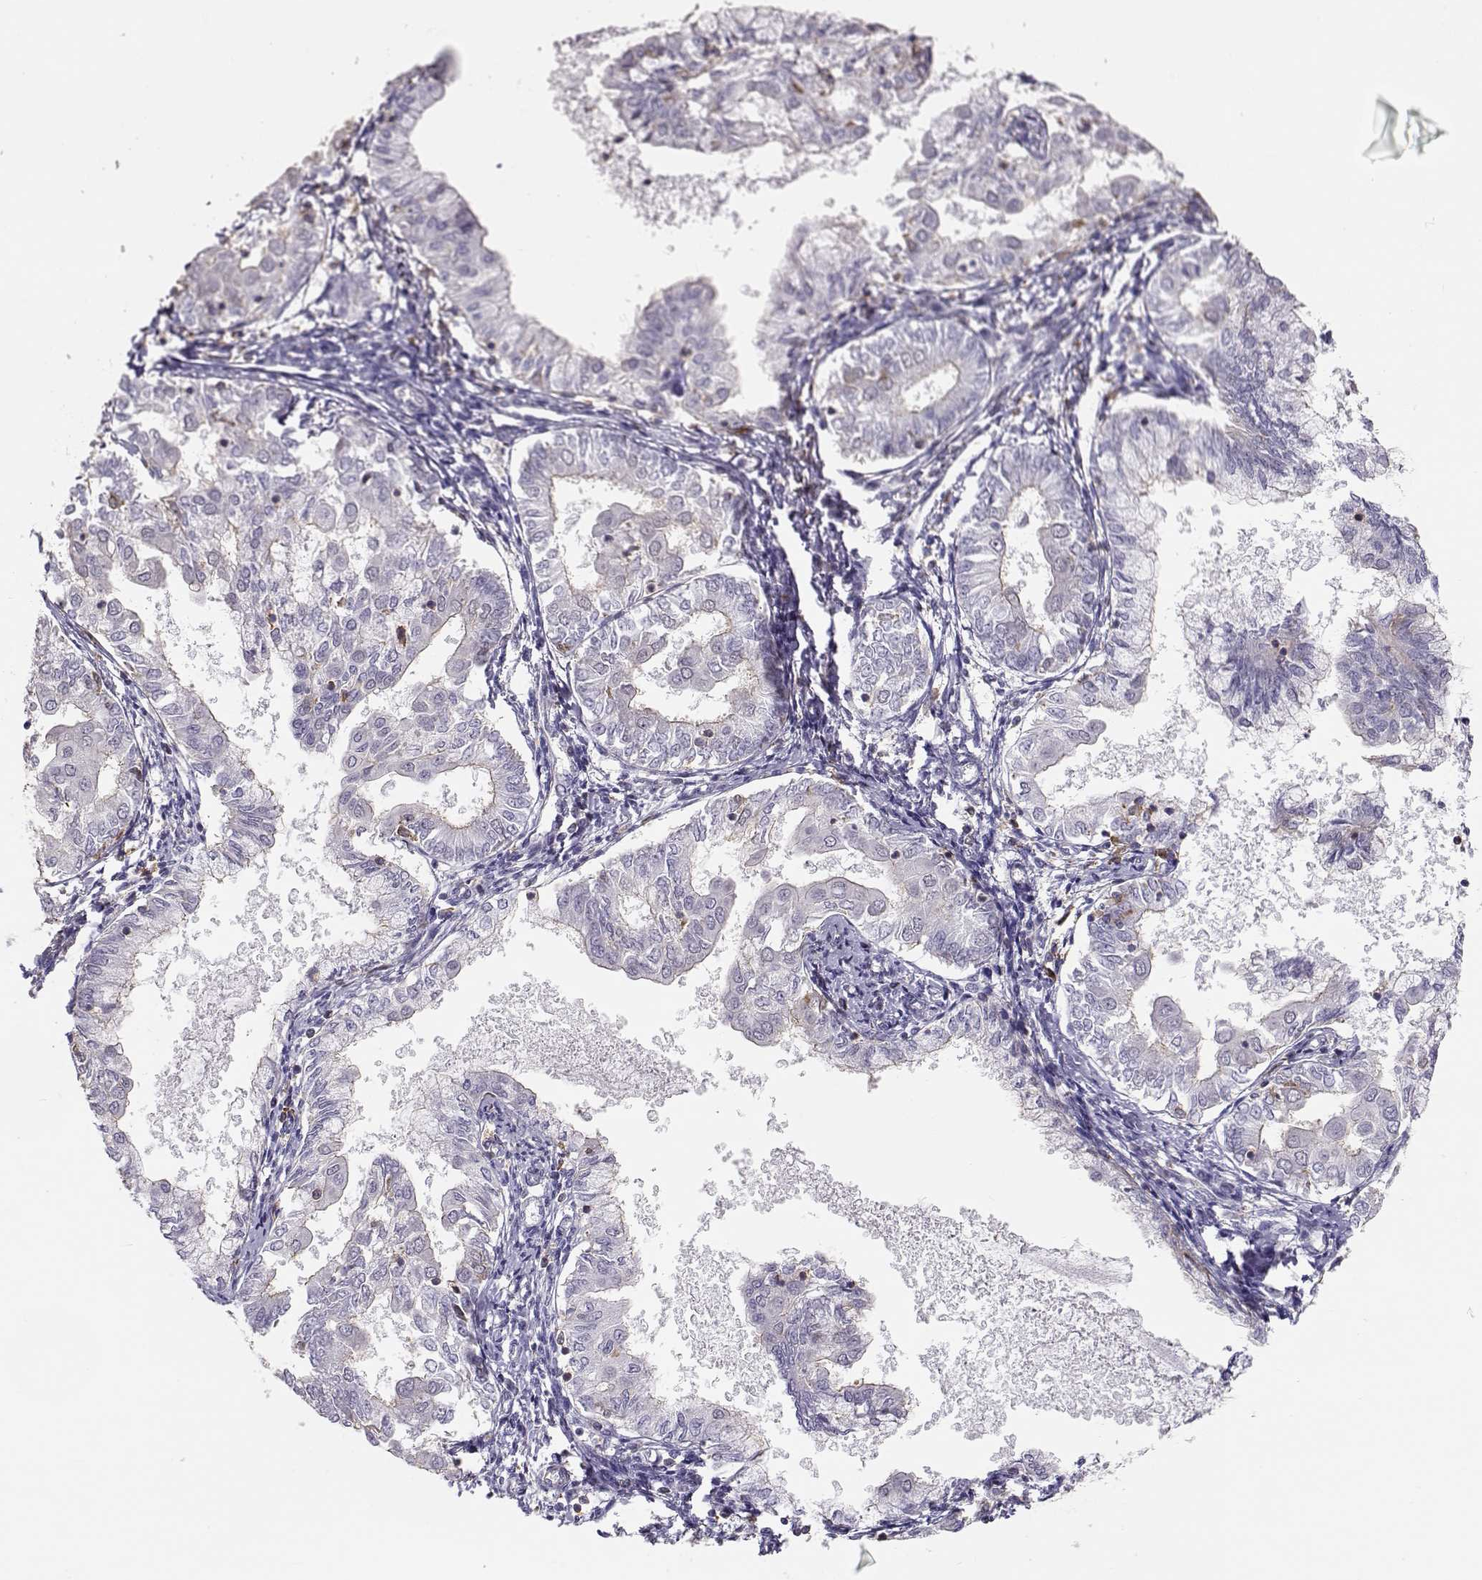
{"staining": {"intensity": "weak", "quantity": "<25%", "location": "cytoplasmic/membranous"}, "tissue": "endometrial cancer", "cell_type": "Tumor cells", "image_type": "cancer", "snomed": [{"axis": "morphology", "description": "Adenocarcinoma, NOS"}, {"axis": "topography", "description": "Endometrium"}], "caption": "DAB immunohistochemical staining of endometrial cancer exhibits no significant positivity in tumor cells.", "gene": "DAPL1", "patient": {"sex": "female", "age": 68}}